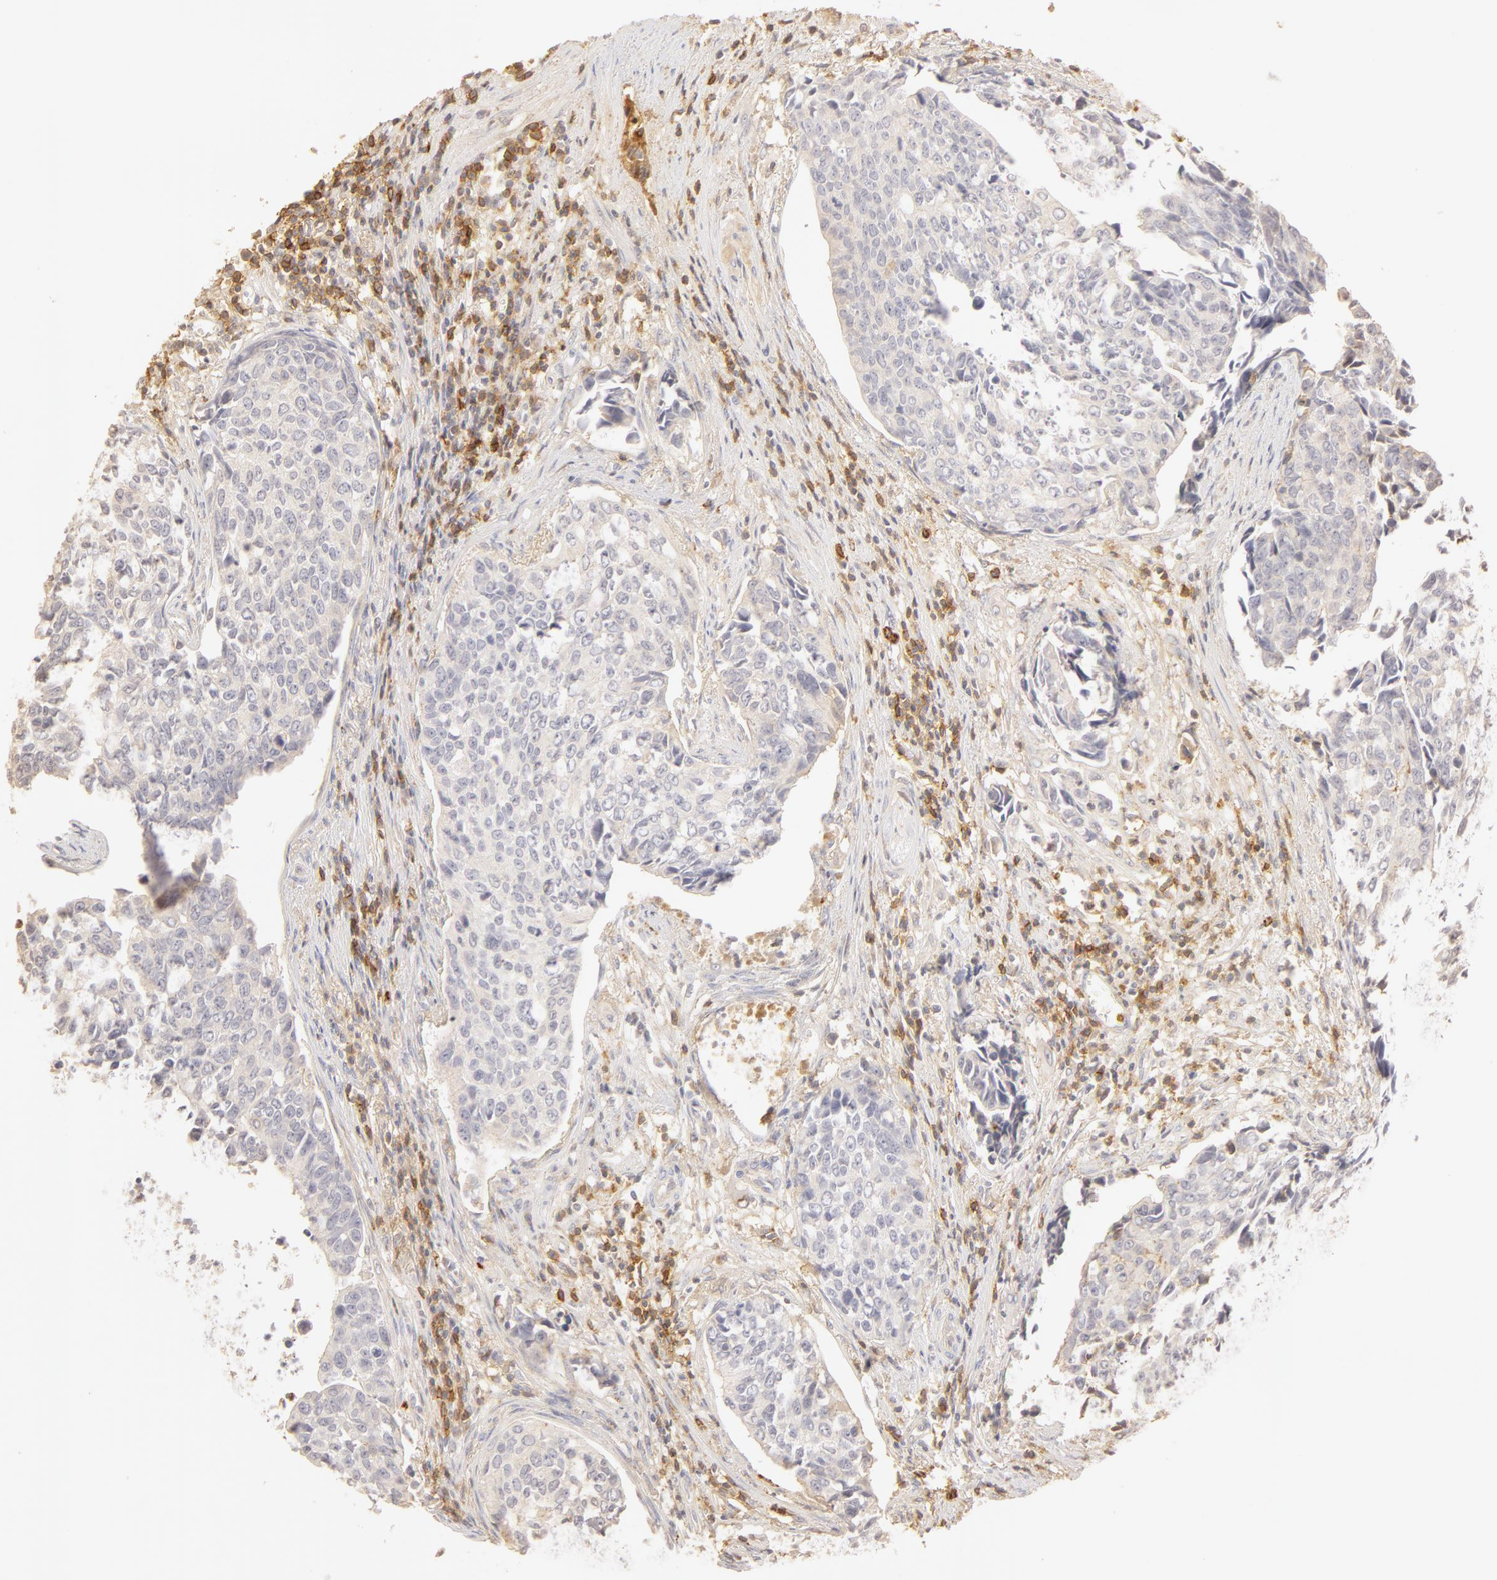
{"staining": {"intensity": "negative", "quantity": "none", "location": "none"}, "tissue": "urothelial cancer", "cell_type": "Tumor cells", "image_type": "cancer", "snomed": [{"axis": "morphology", "description": "Urothelial carcinoma, High grade"}, {"axis": "topography", "description": "Urinary bladder"}], "caption": "This photomicrograph is of urothelial cancer stained with immunohistochemistry to label a protein in brown with the nuclei are counter-stained blue. There is no expression in tumor cells.", "gene": "C1R", "patient": {"sex": "male", "age": 81}}